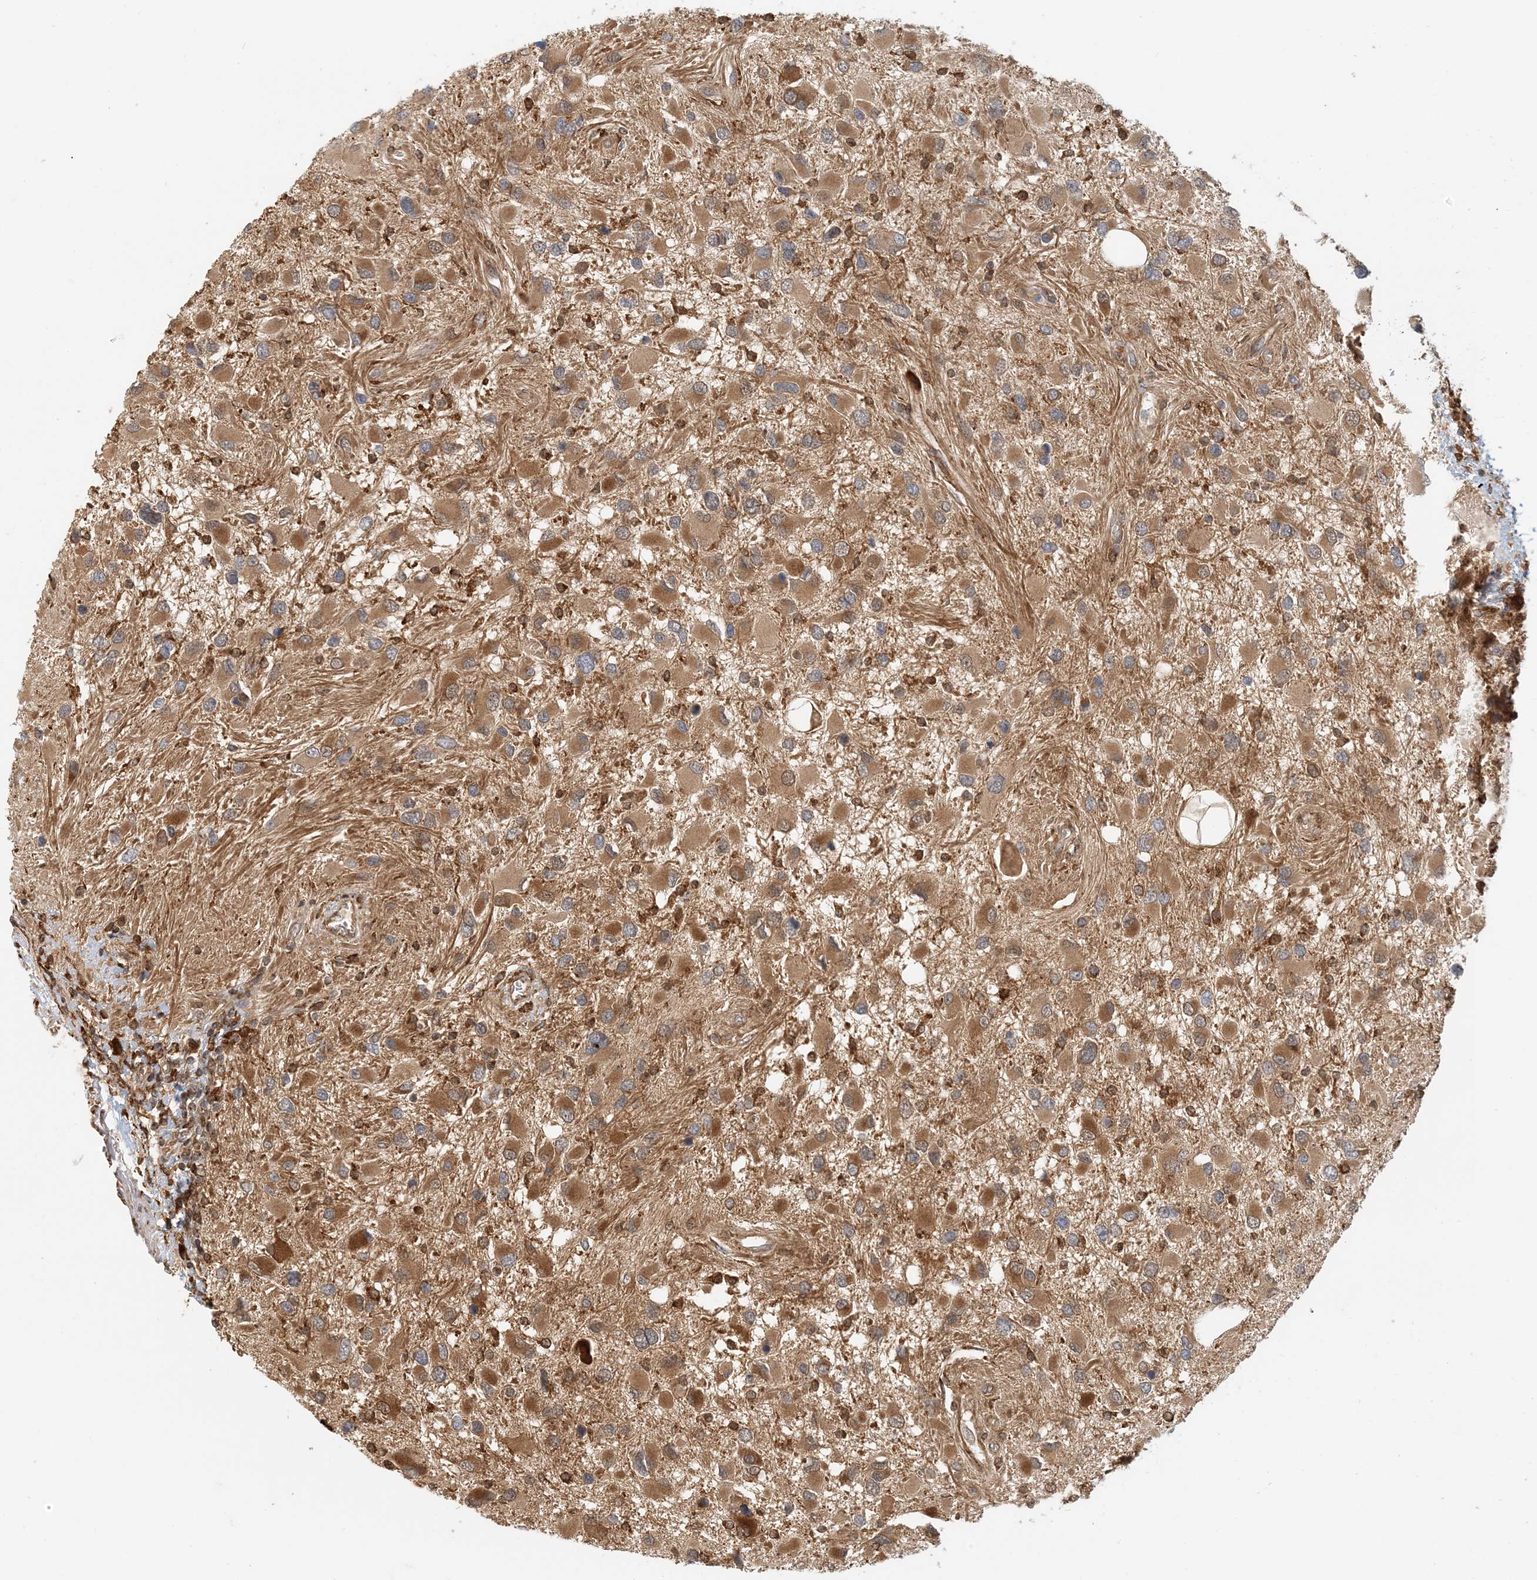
{"staining": {"intensity": "moderate", "quantity": ">75%", "location": "cytoplasmic/membranous"}, "tissue": "glioma", "cell_type": "Tumor cells", "image_type": "cancer", "snomed": [{"axis": "morphology", "description": "Glioma, malignant, High grade"}, {"axis": "topography", "description": "Brain"}], "caption": "Moderate cytoplasmic/membranous staining for a protein is identified in approximately >75% of tumor cells of malignant glioma (high-grade) using IHC.", "gene": "HNMT", "patient": {"sex": "male", "age": 53}}